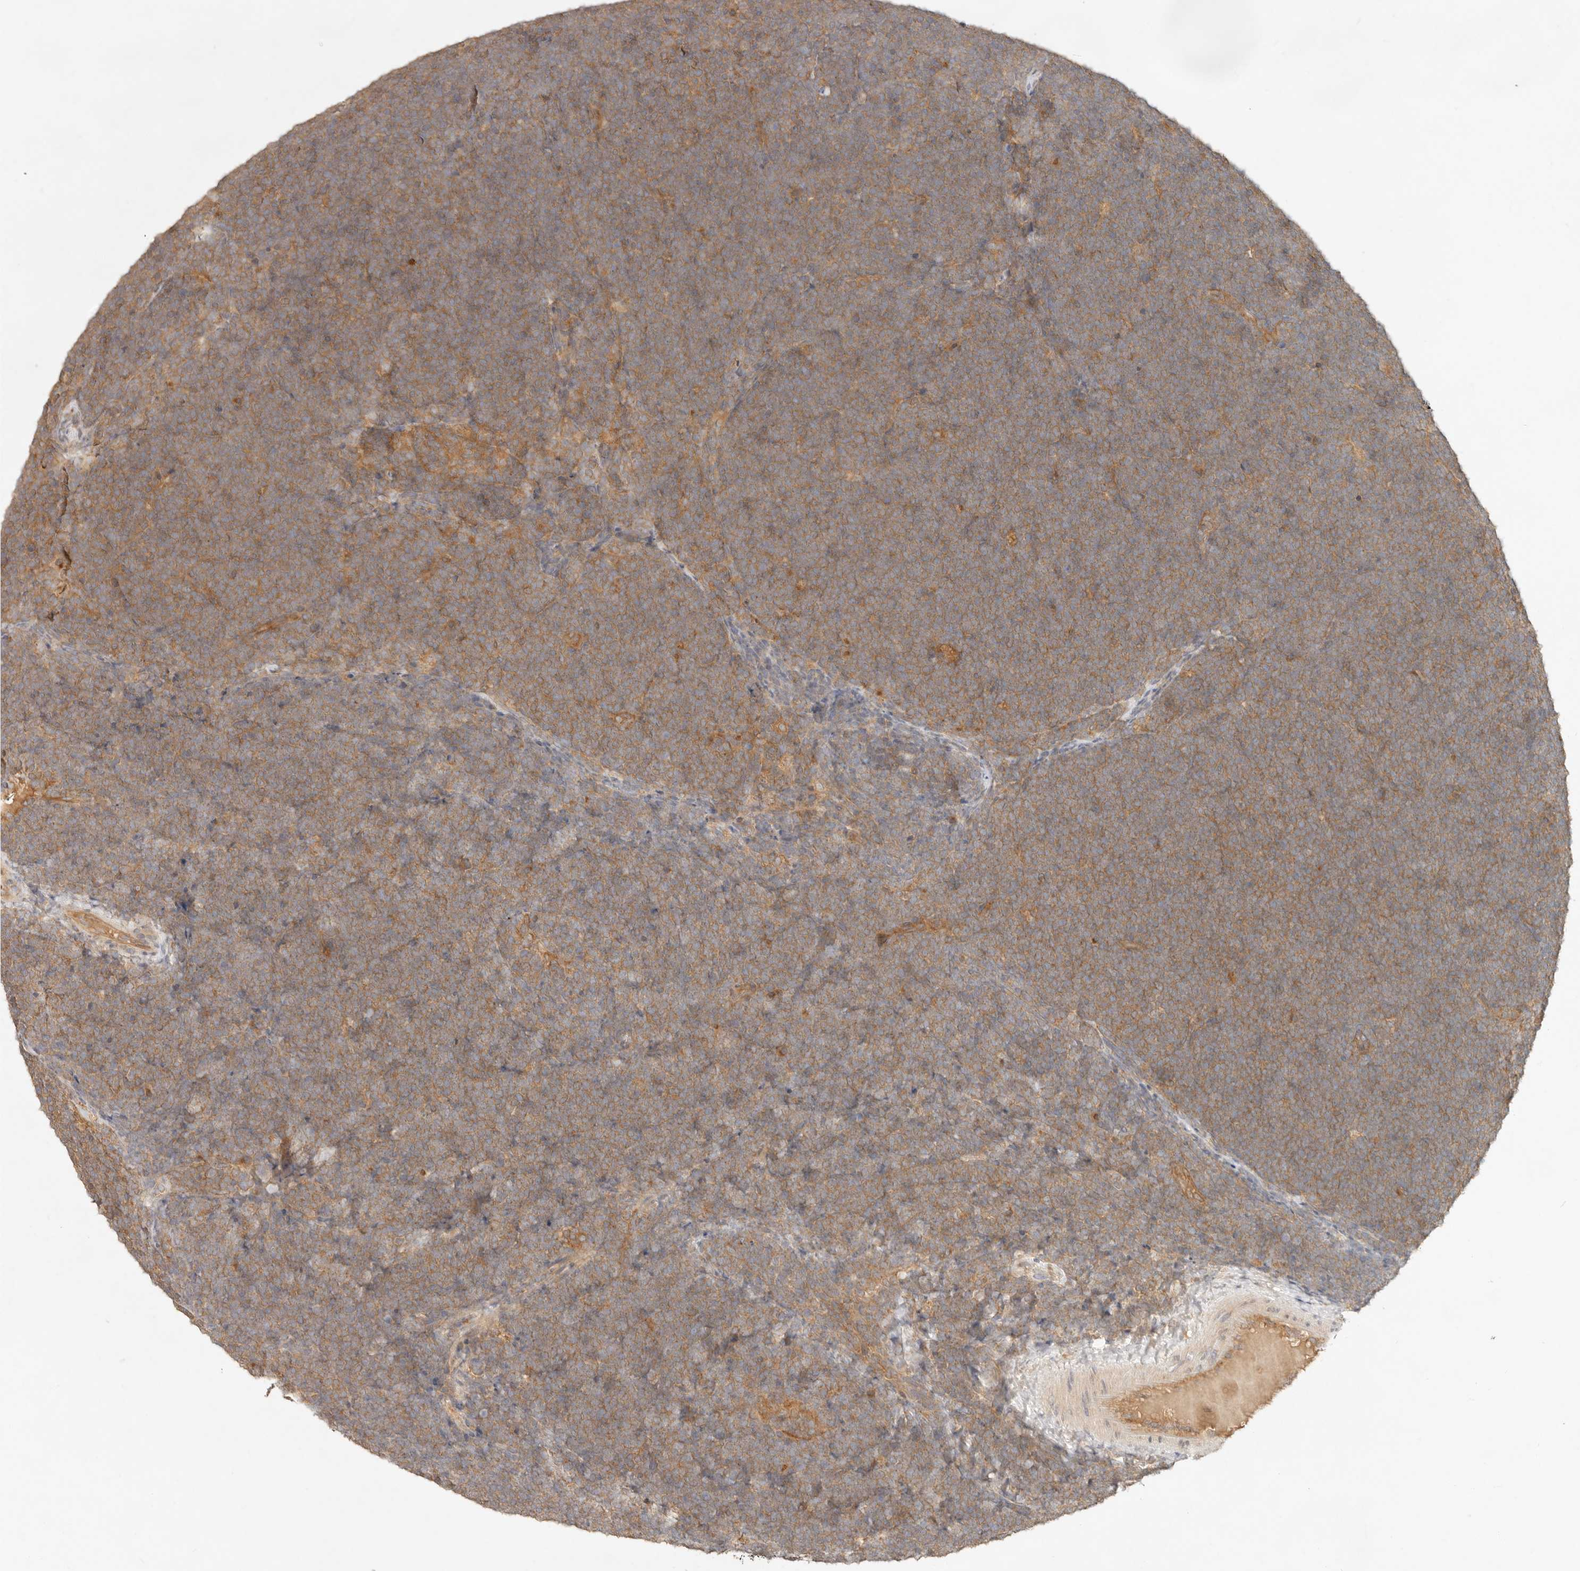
{"staining": {"intensity": "moderate", "quantity": ">75%", "location": "cytoplasmic/membranous"}, "tissue": "lymphoma", "cell_type": "Tumor cells", "image_type": "cancer", "snomed": [{"axis": "morphology", "description": "Malignant lymphoma, non-Hodgkin's type, High grade"}, {"axis": "topography", "description": "Lymph node"}], "caption": "Immunohistochemical staining of human high-grade malignant lymphoma, non-Hodgkin's type exhibits medium levels of moderate cytoplasmic/membranous staining in about >75% of tumor cells.", "gene": "HECTD3", "patient": {"sex": "male", "age": 13}}